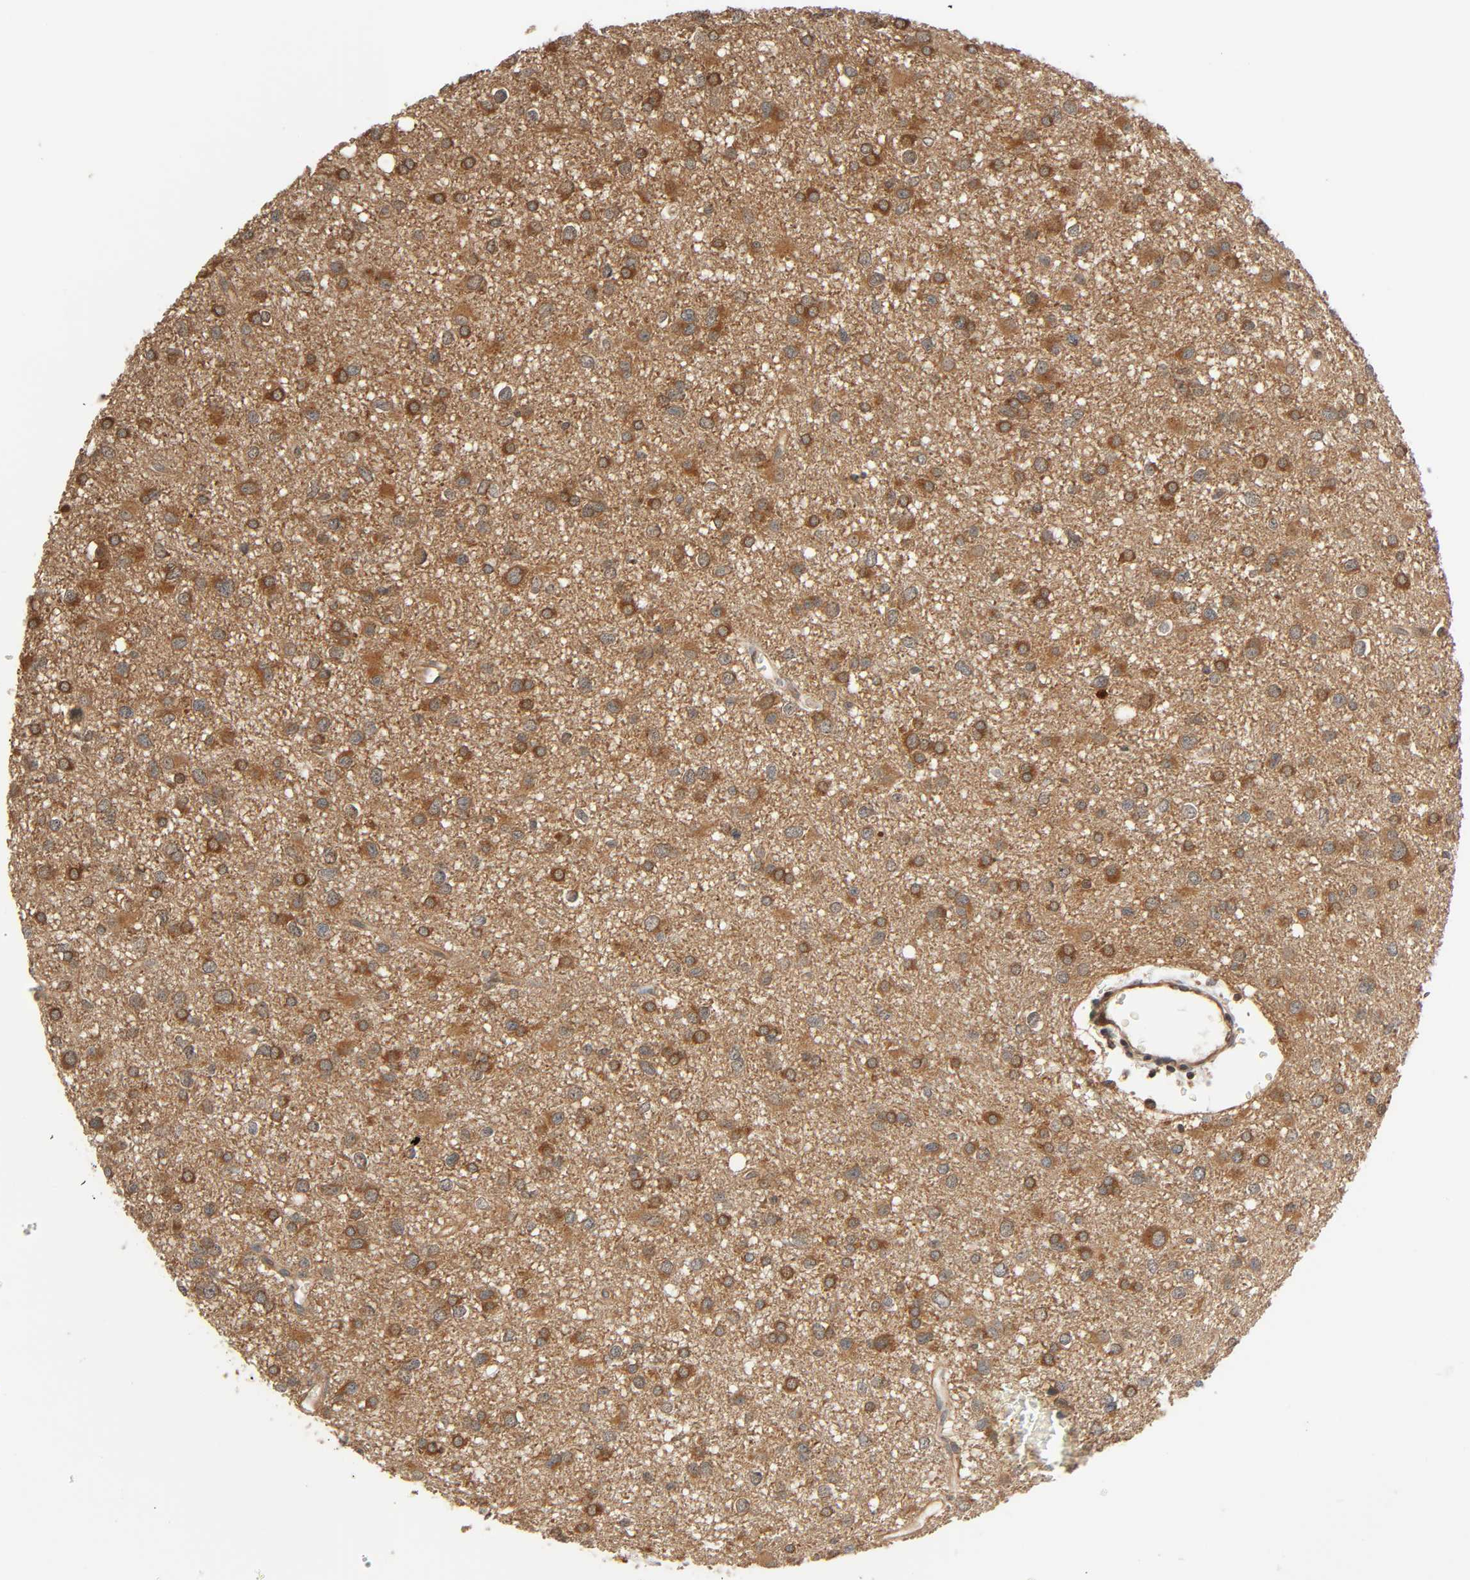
{"staining": {"intensity": "moderate", "quantity": ">75%", "location": "cytoplasmic/membranous"}, "tissue": "glioma", "cell_type": "Tumor cells", "image_type": "cancer", "snomed": [{"axis": "morphology", "description": "Glioma, malignant, Low grade"}, {"axis": "topography", "description": "Brain"}], "caption": "Immunohistochemical staining of human low-grade glioma (malignant) exhibits medium levels of moderate cytoplasmic/membranous protein staining in about >75% of tumor cells.", "gene": "PPP2R1B", "patient": {"sex": "male", "age": 42}}